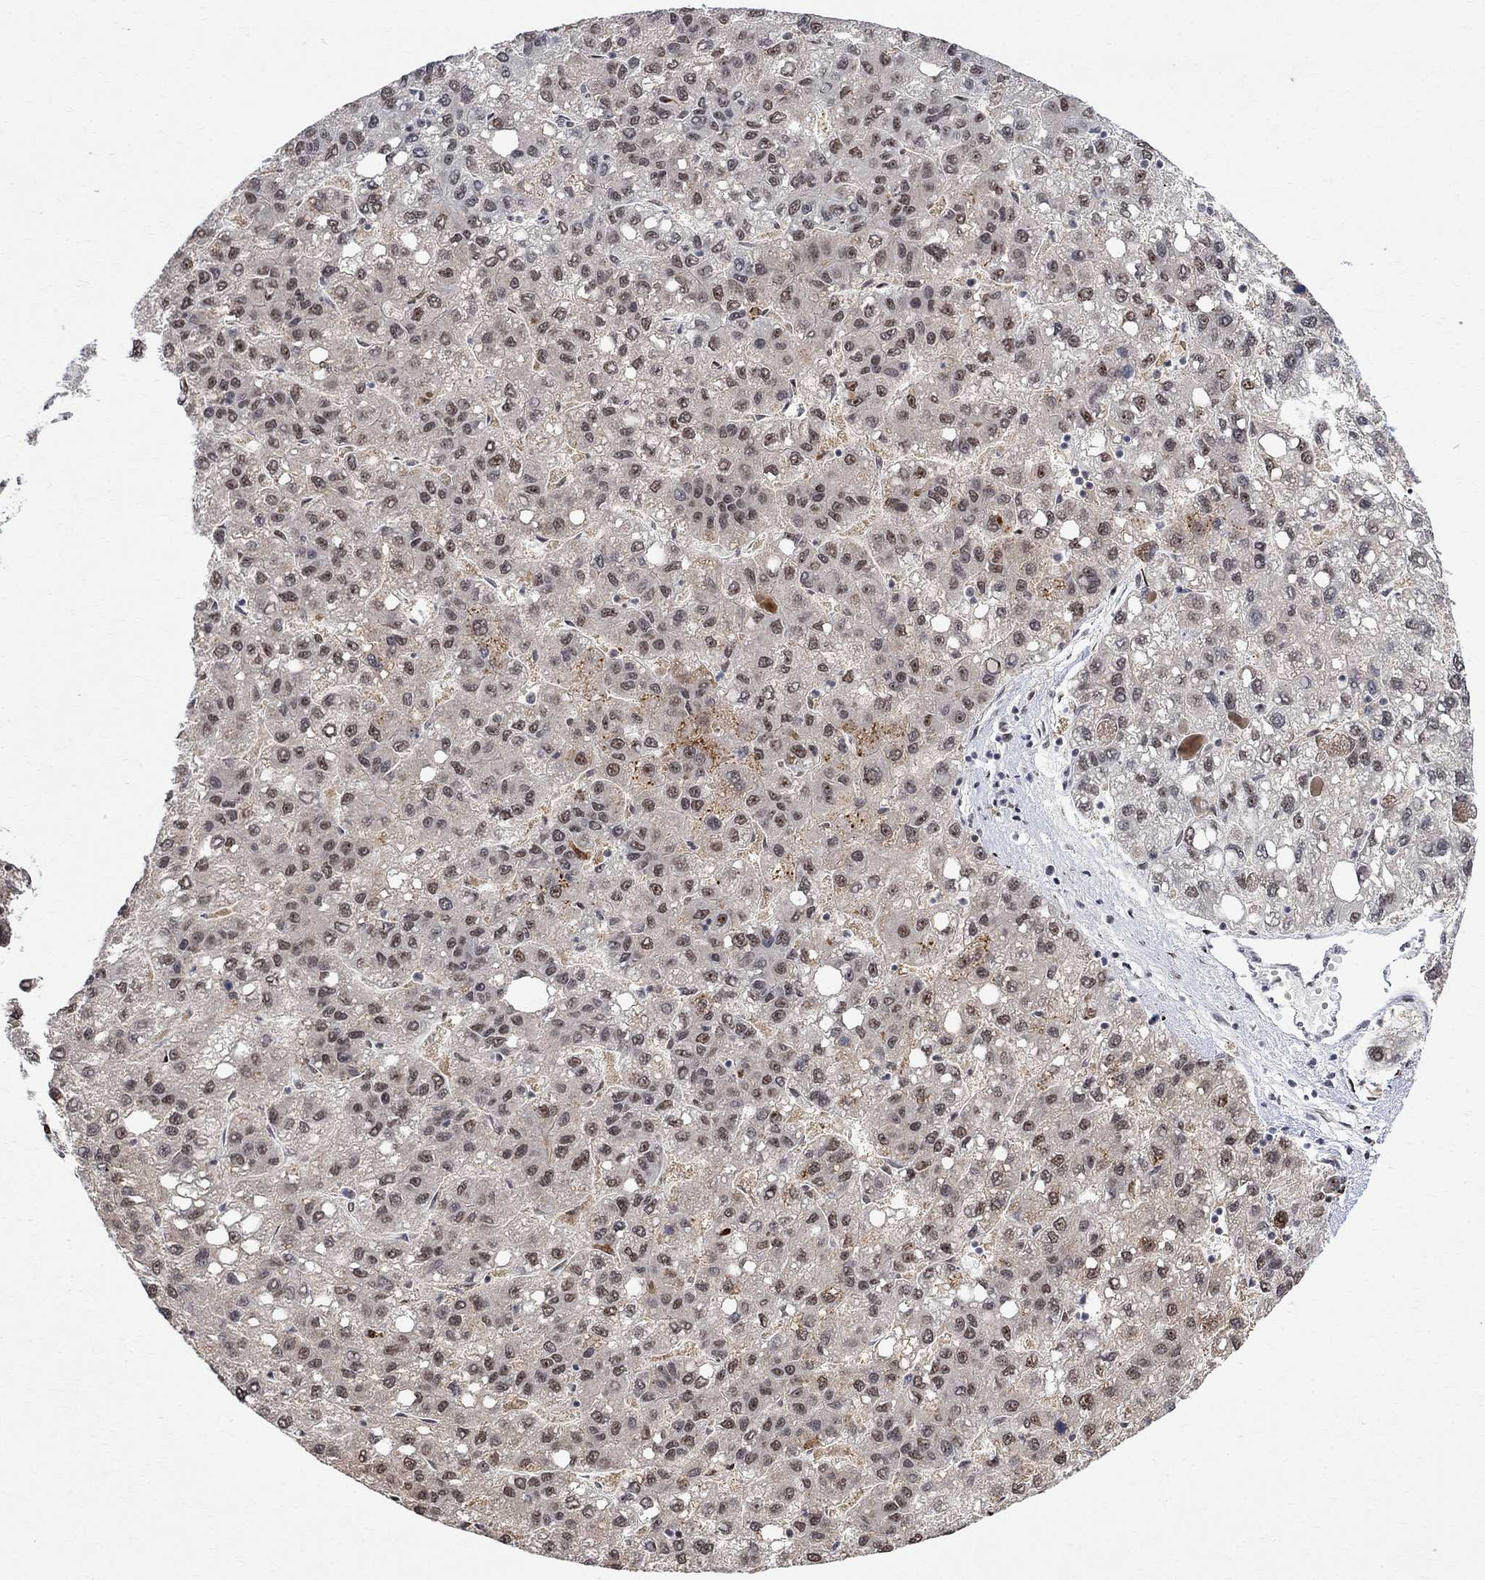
{"staining": {"intensity": "moderate", "quantity": "<25%", "location": "nuclear"}, "tissue": "liver cancer", "cell_type": "Tumor cells", "image_type": "cancer", "snomed": [{"axis": "morphology", "description": "Carcinoma, Hepatocellular, NOS"}, {"axis": "topography", "description": "Liver"}], "caption": "Tumor cells display low levels of moderate nuclear expression in about <25% of cells in human hepatocellular carcinoma (liver). The protein of interest is stained brown, and the nuclei are stained in blue (DAB IHC with brightfield microscopy, high magnification).", "gene": "E4F1", "patient": {"sex": "female", "age": 82}}